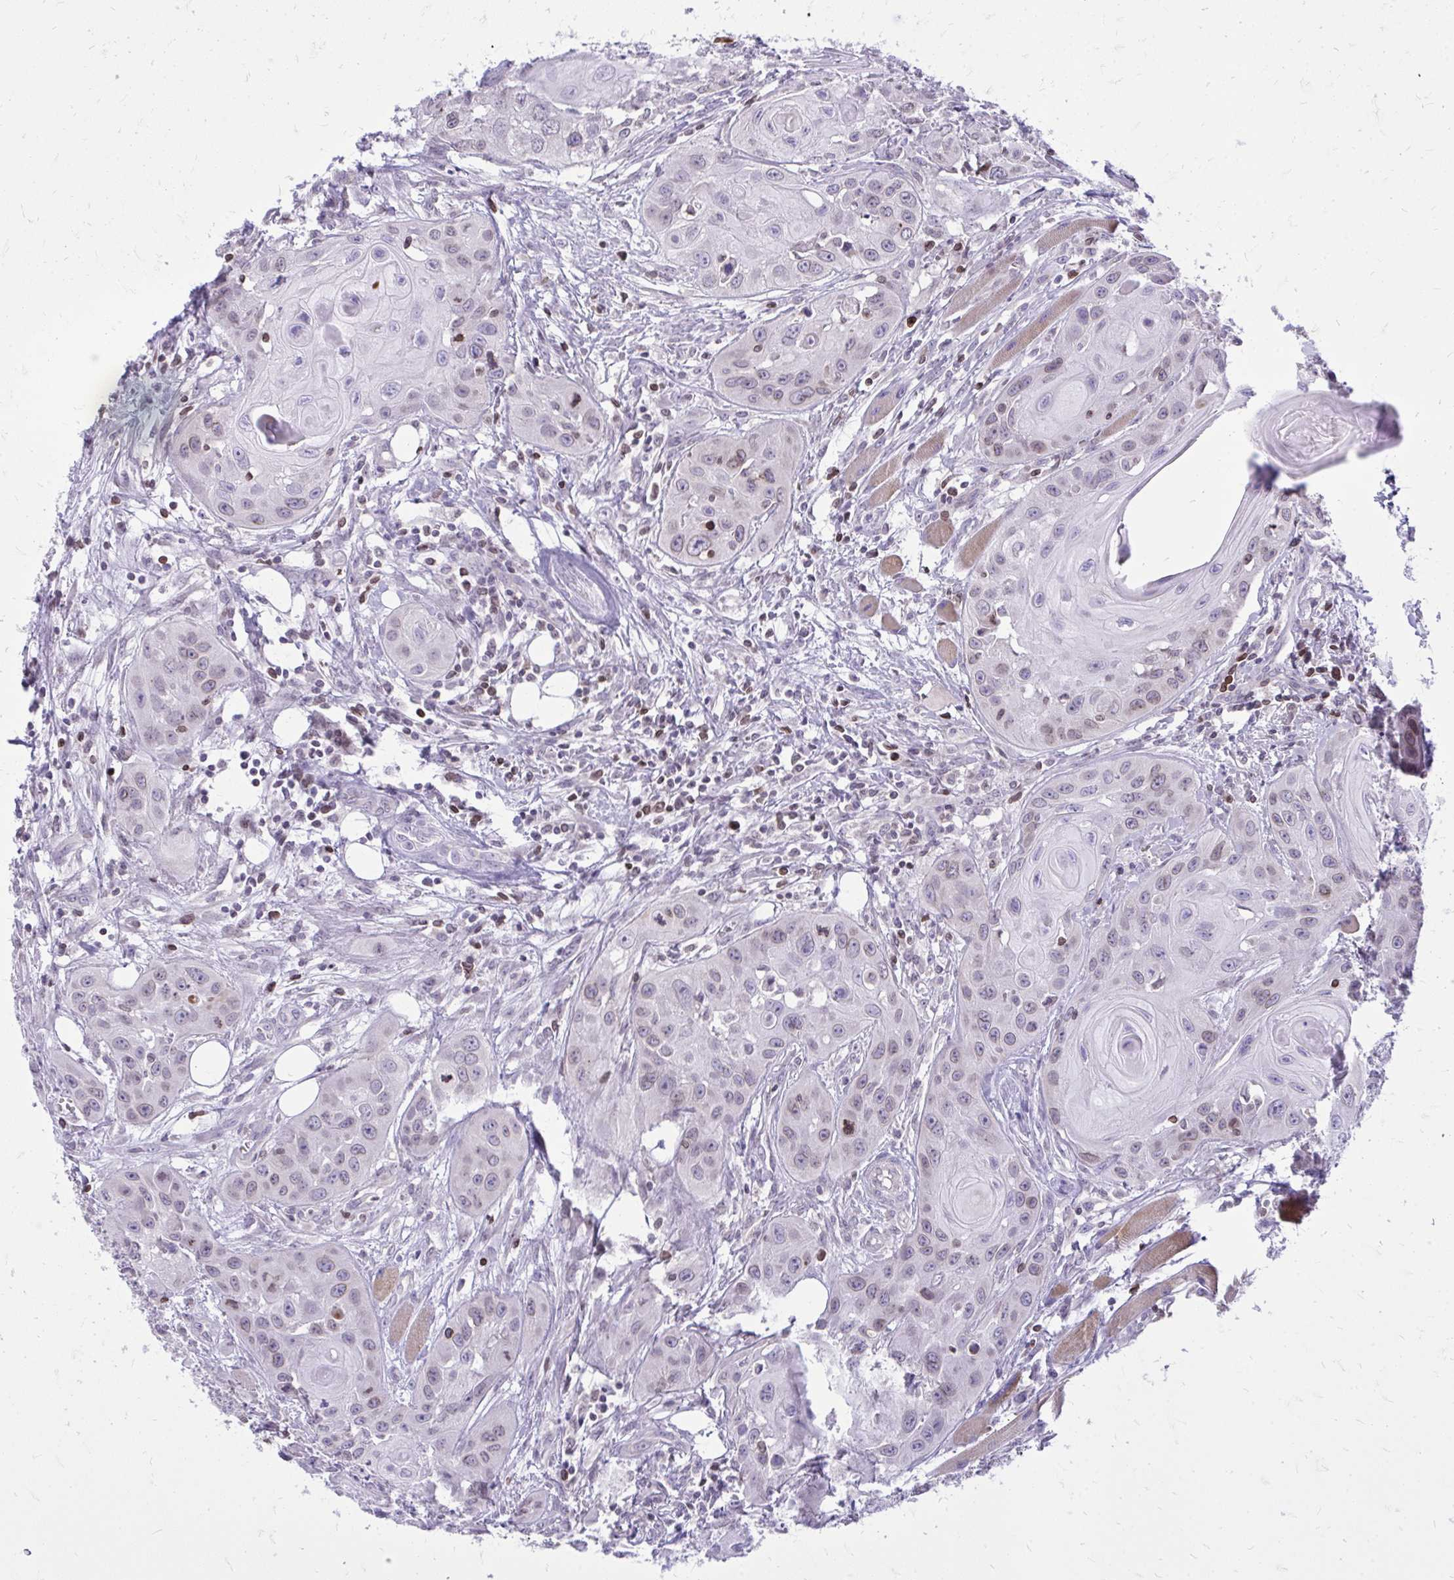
{"staining": {"intensity": "negative", "quantity": "none", "location": "none"}, "tissue": "head and neck cancer", "cell_type": "Tumor cells", "image_type": "cancer", "snomed": [{"axis": "morphology", "description": "Squamous cell carcinoma, NOS"}, {"axis": "topography", "description": "Oral tissue"}, {"axis": "topography", "description": "Head-Neck"}], "caption": "There is no significant staining in tumor cells of squamous cell carcinoma (head and neck).", "gene": "RPS6KA2", "patient": {"sex": "male", "age": 58}}